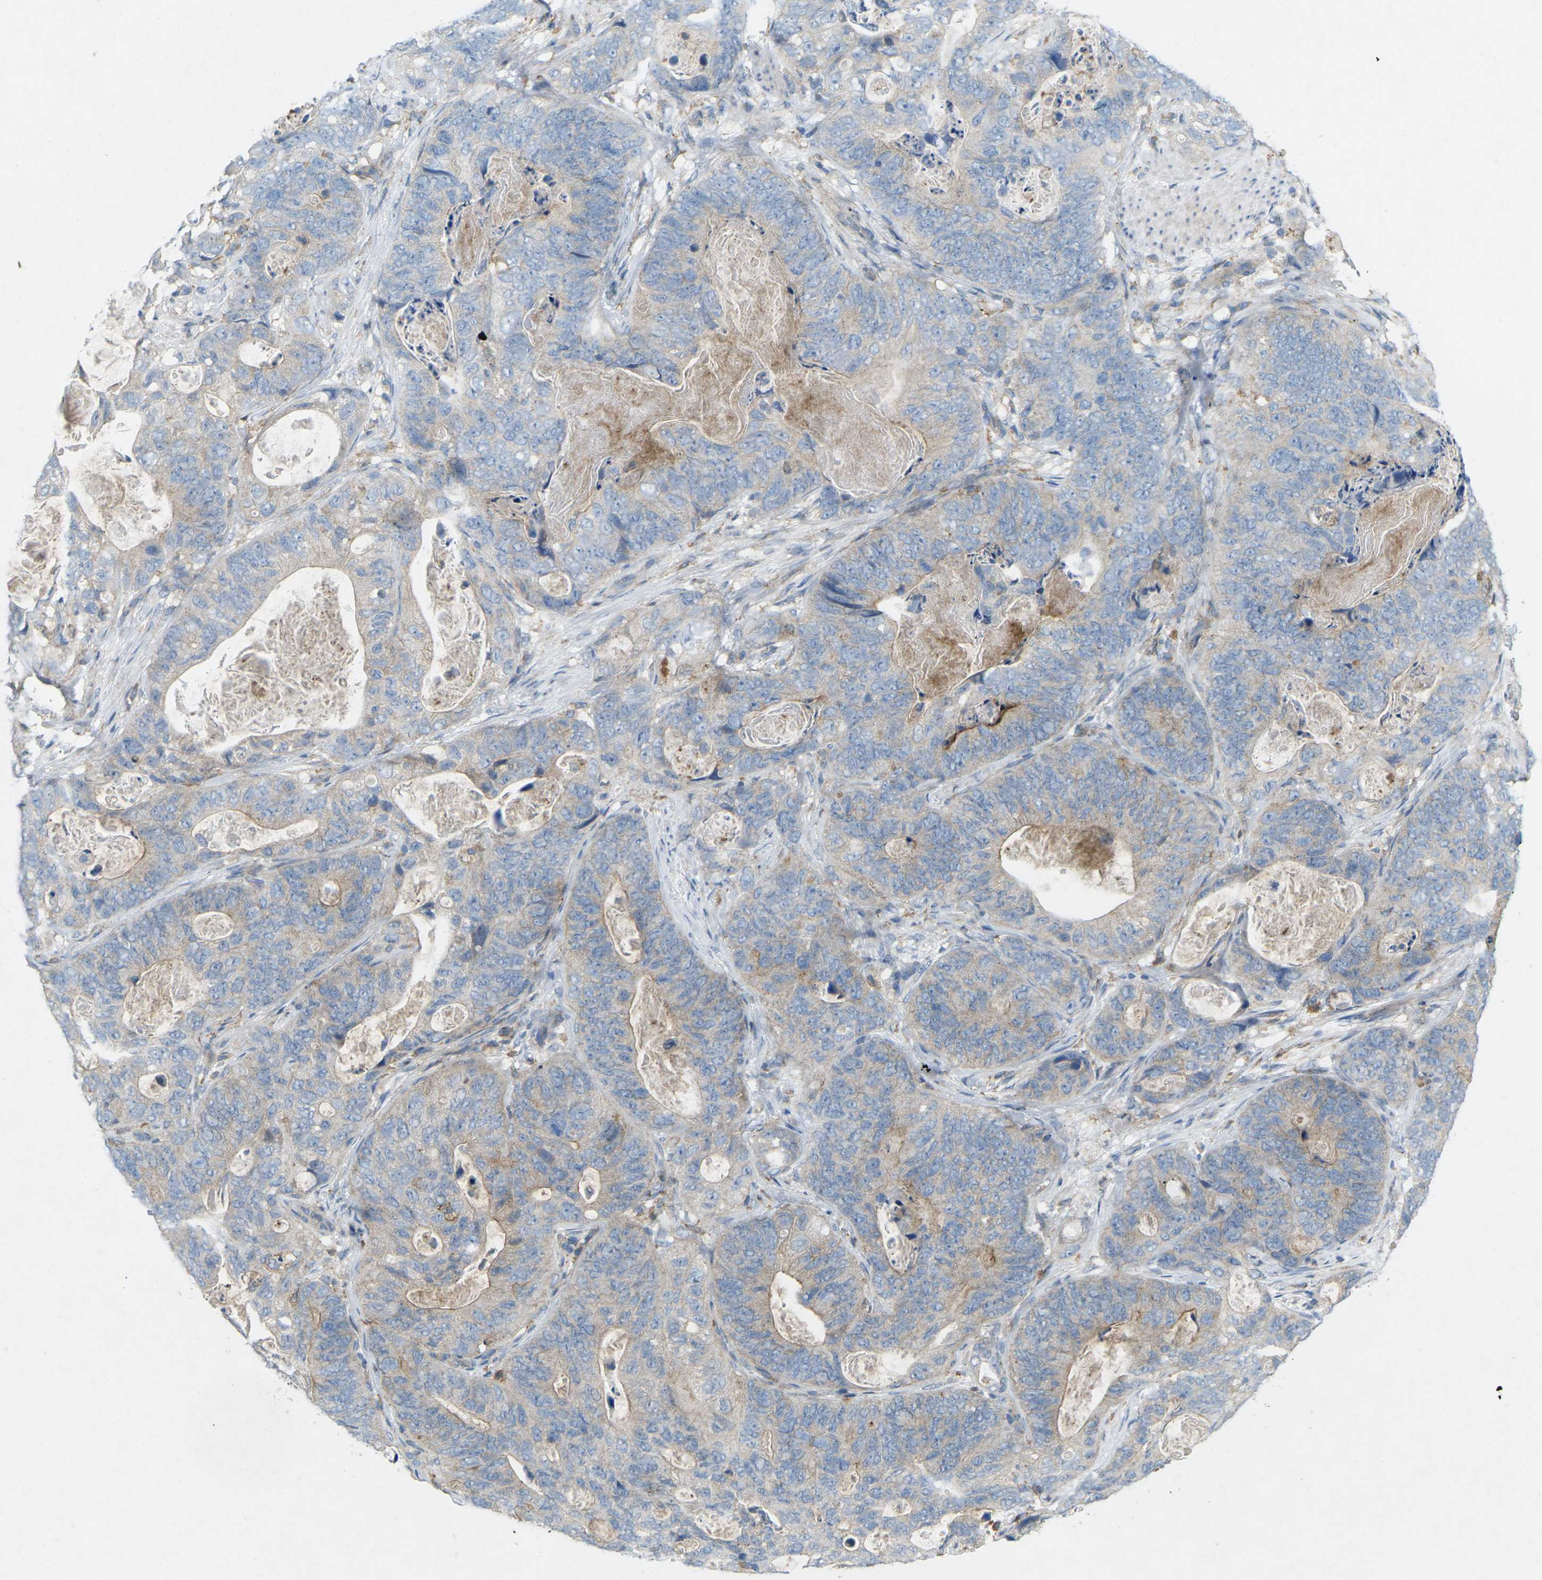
{"staining": {"intensity": "weak", "quantity": "25%-75%", "location": "cytoplasmic/membranous"}, "tissue": "stomach cancer", "cell_type": "Tumor cells", "image_type": "cancer", "snomed": [{"axis": "morphology", "description": "Adenocarcinoma, NOS"}, {"axis": "topography", "description": "Stomach"}], "caption": "Human adenocarcinoma (stomach) stained with a protein marker displays weak staining in tumor cells.", "gene": "STK11", "patient": {"sex": "female", "age": 89}}